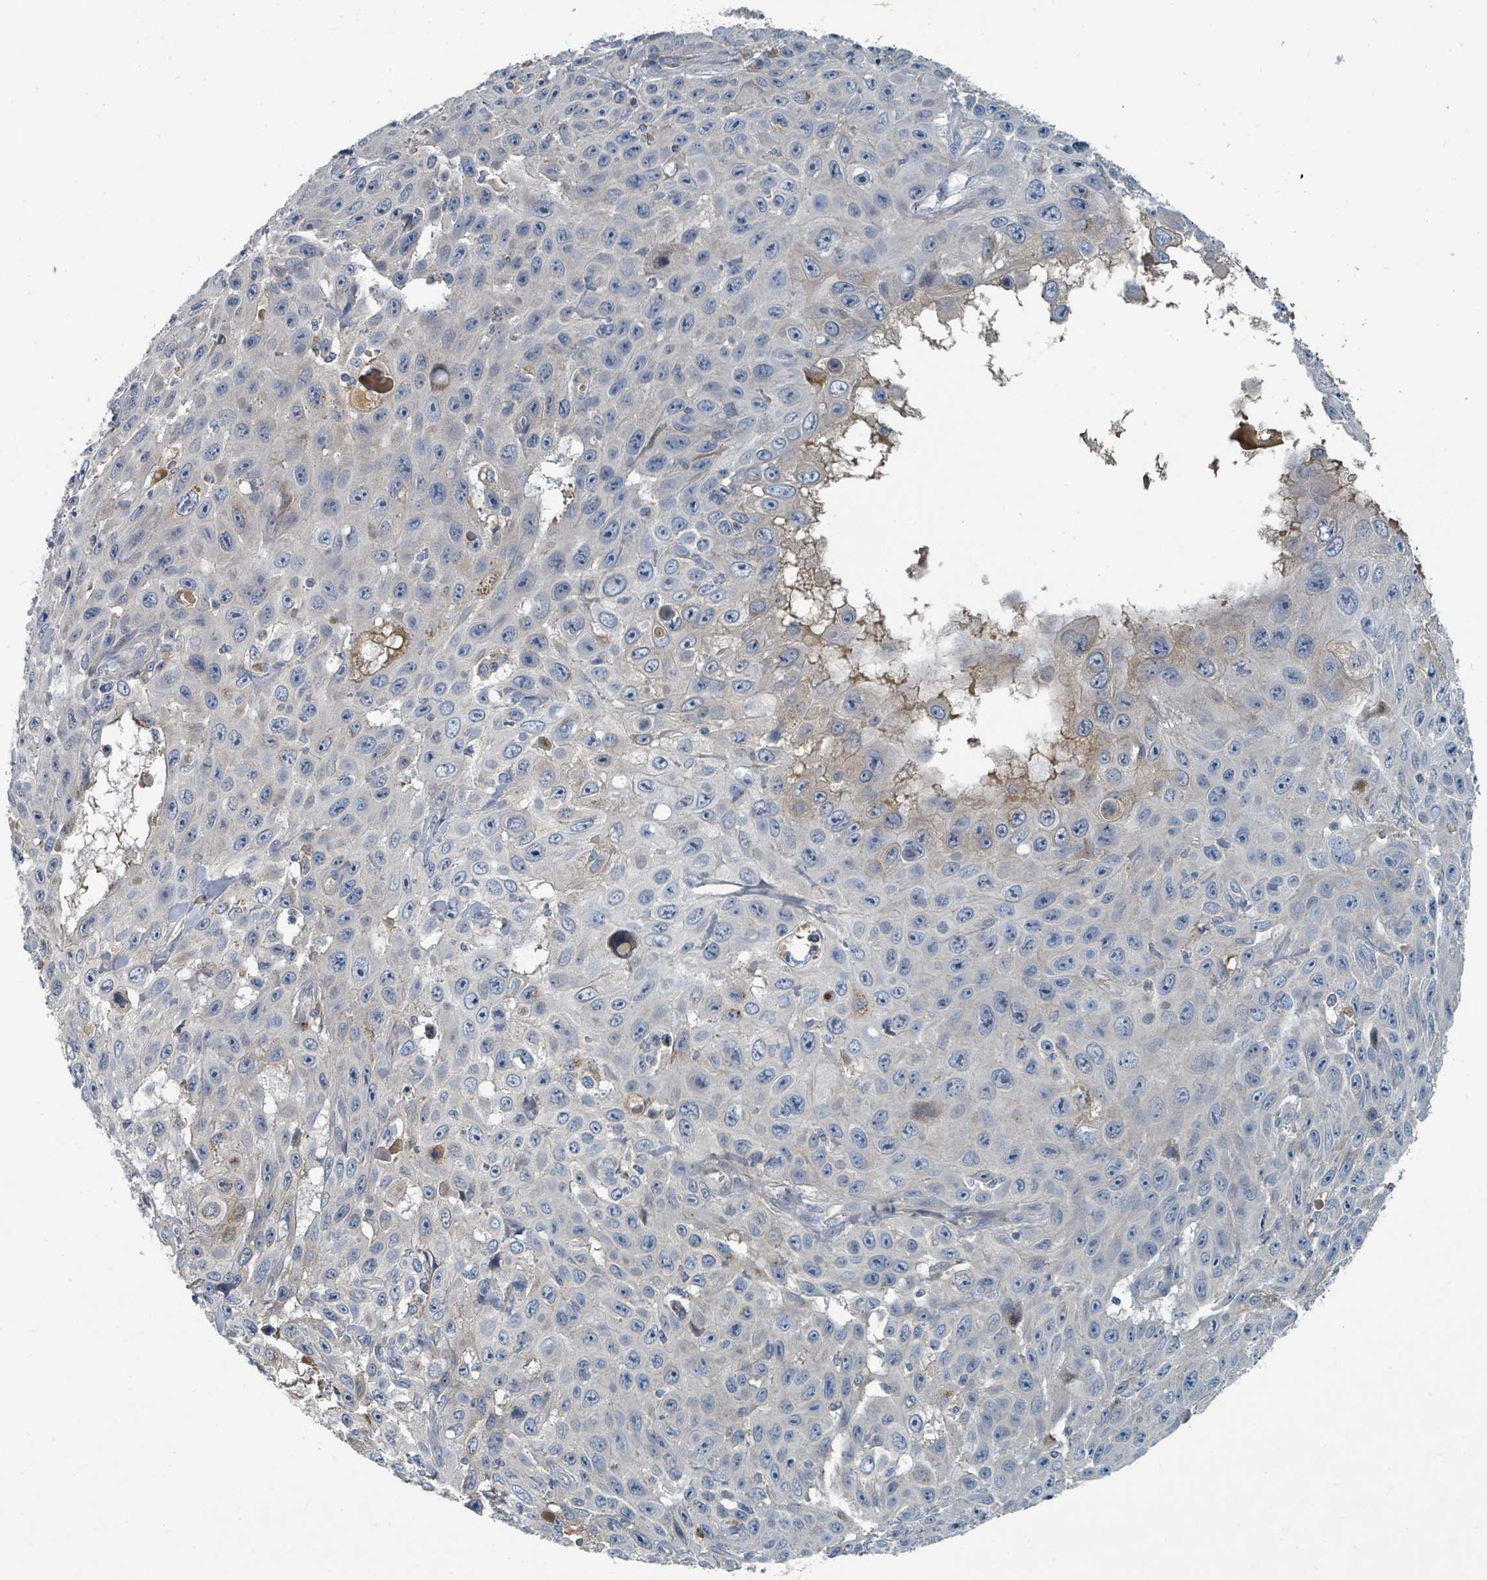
{"staining": {"intensity": "negative", "quantity": "none", "location": "none"}, "tissue": "skin cancer", "cell_type": "Tumor cells", "image_type": "cancer", "snomed": [{"axis": "morphology", "description": "Squamous cell carcinoma, NOS"}, {"axis": "topography", "description": "Skin"}], "caption": "Tumor cells are negative for protein expression in human skin squamous cell carcinoma.", "gene": "SLC44A5", "patient": {"sex": "male", "age": 82}}